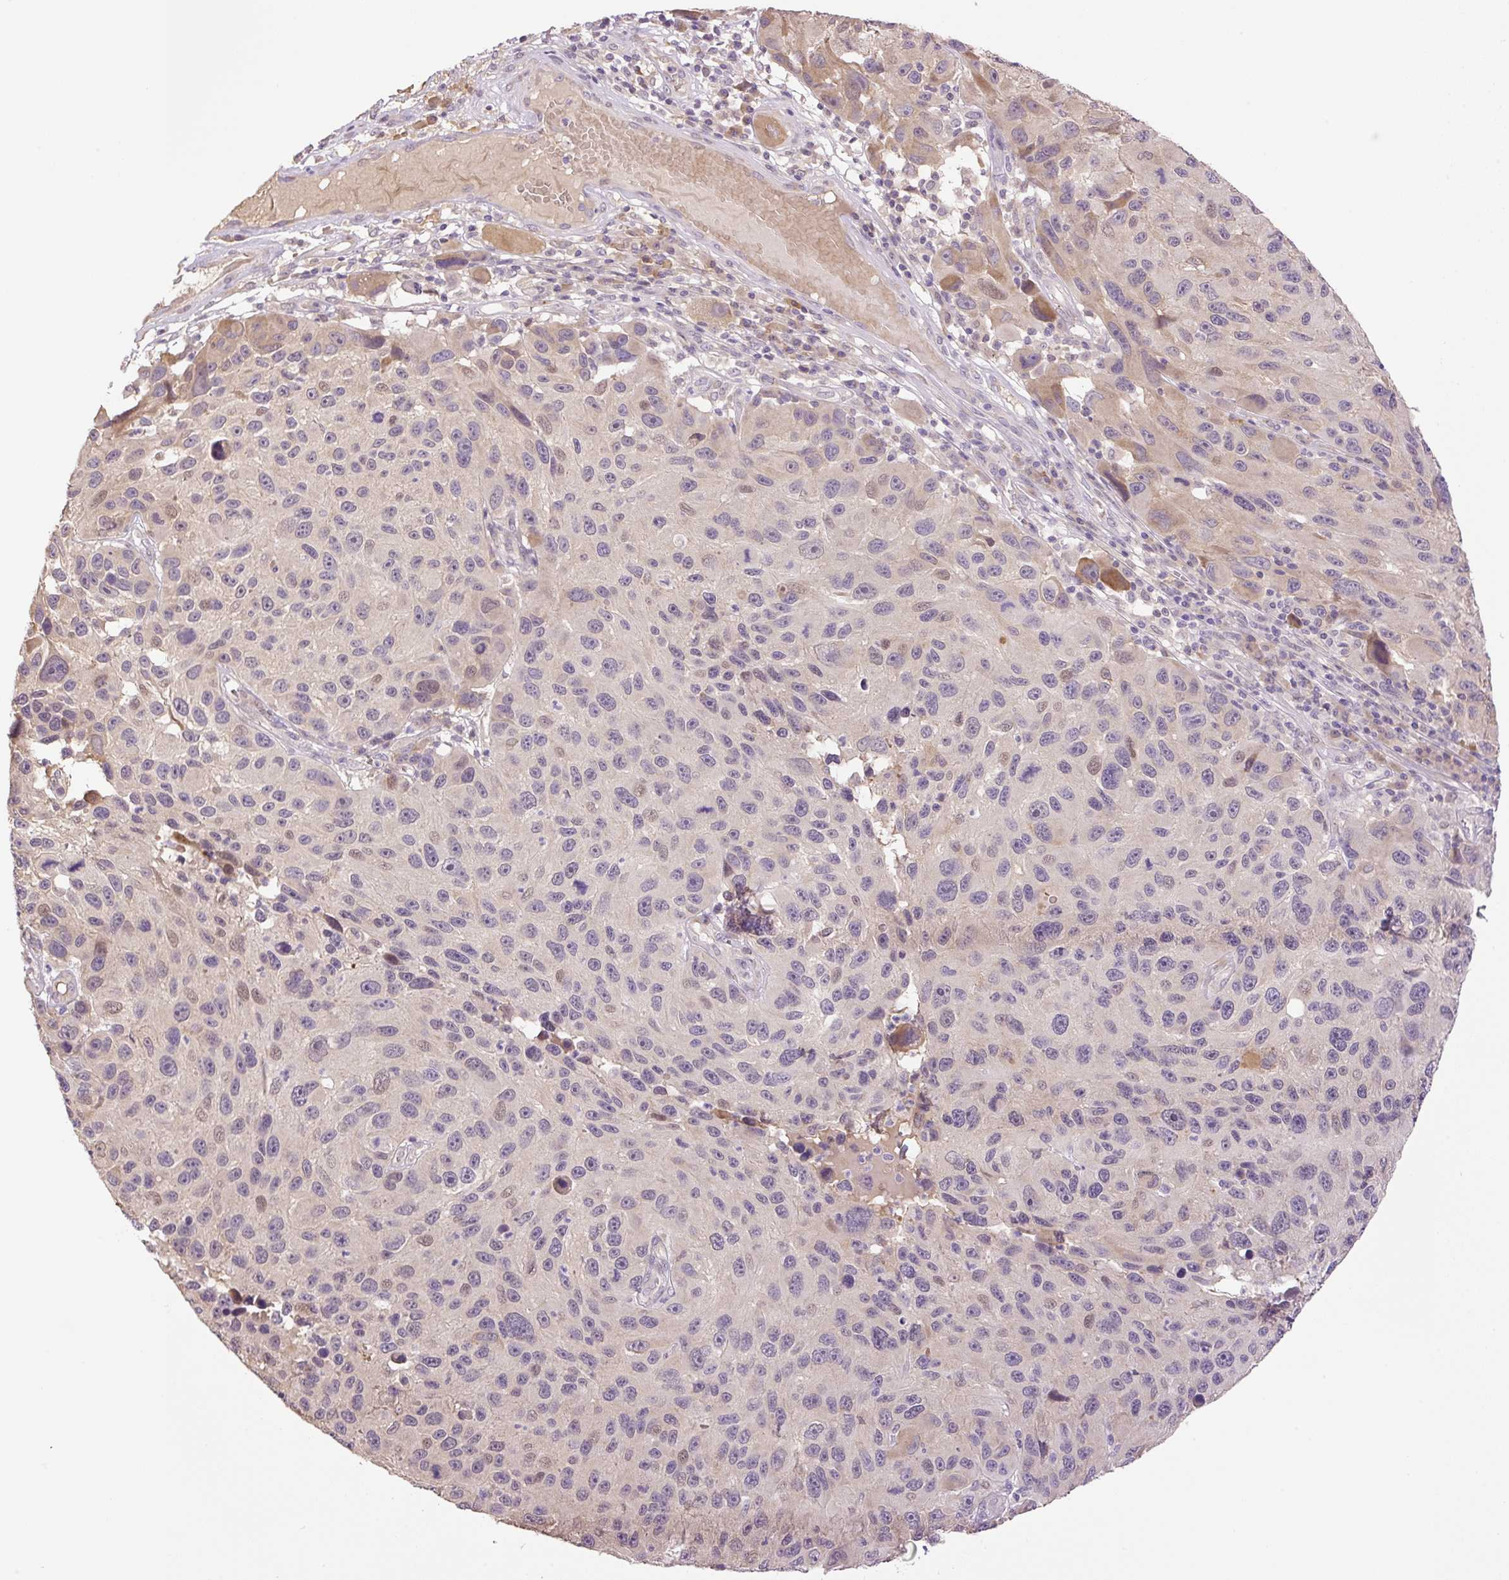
{"staining": {"intensity": "negative", "quantity": "none", "location": "none"}, "tissue": "melanoma", "cell_type": "Tumor cells", "image_type": "cancer", "snomed": [{"axis": "morphology", "description": "Malignant melanoma, NOS"}, {"axis": "topography", "description": "Skin"}], "caption": "Immunohistochemistry (IHC) of human malignant melanoma shows no positivity in tumor cells.", "gene": "HABP4", "patient": {"sex": "male", "age": 53}}